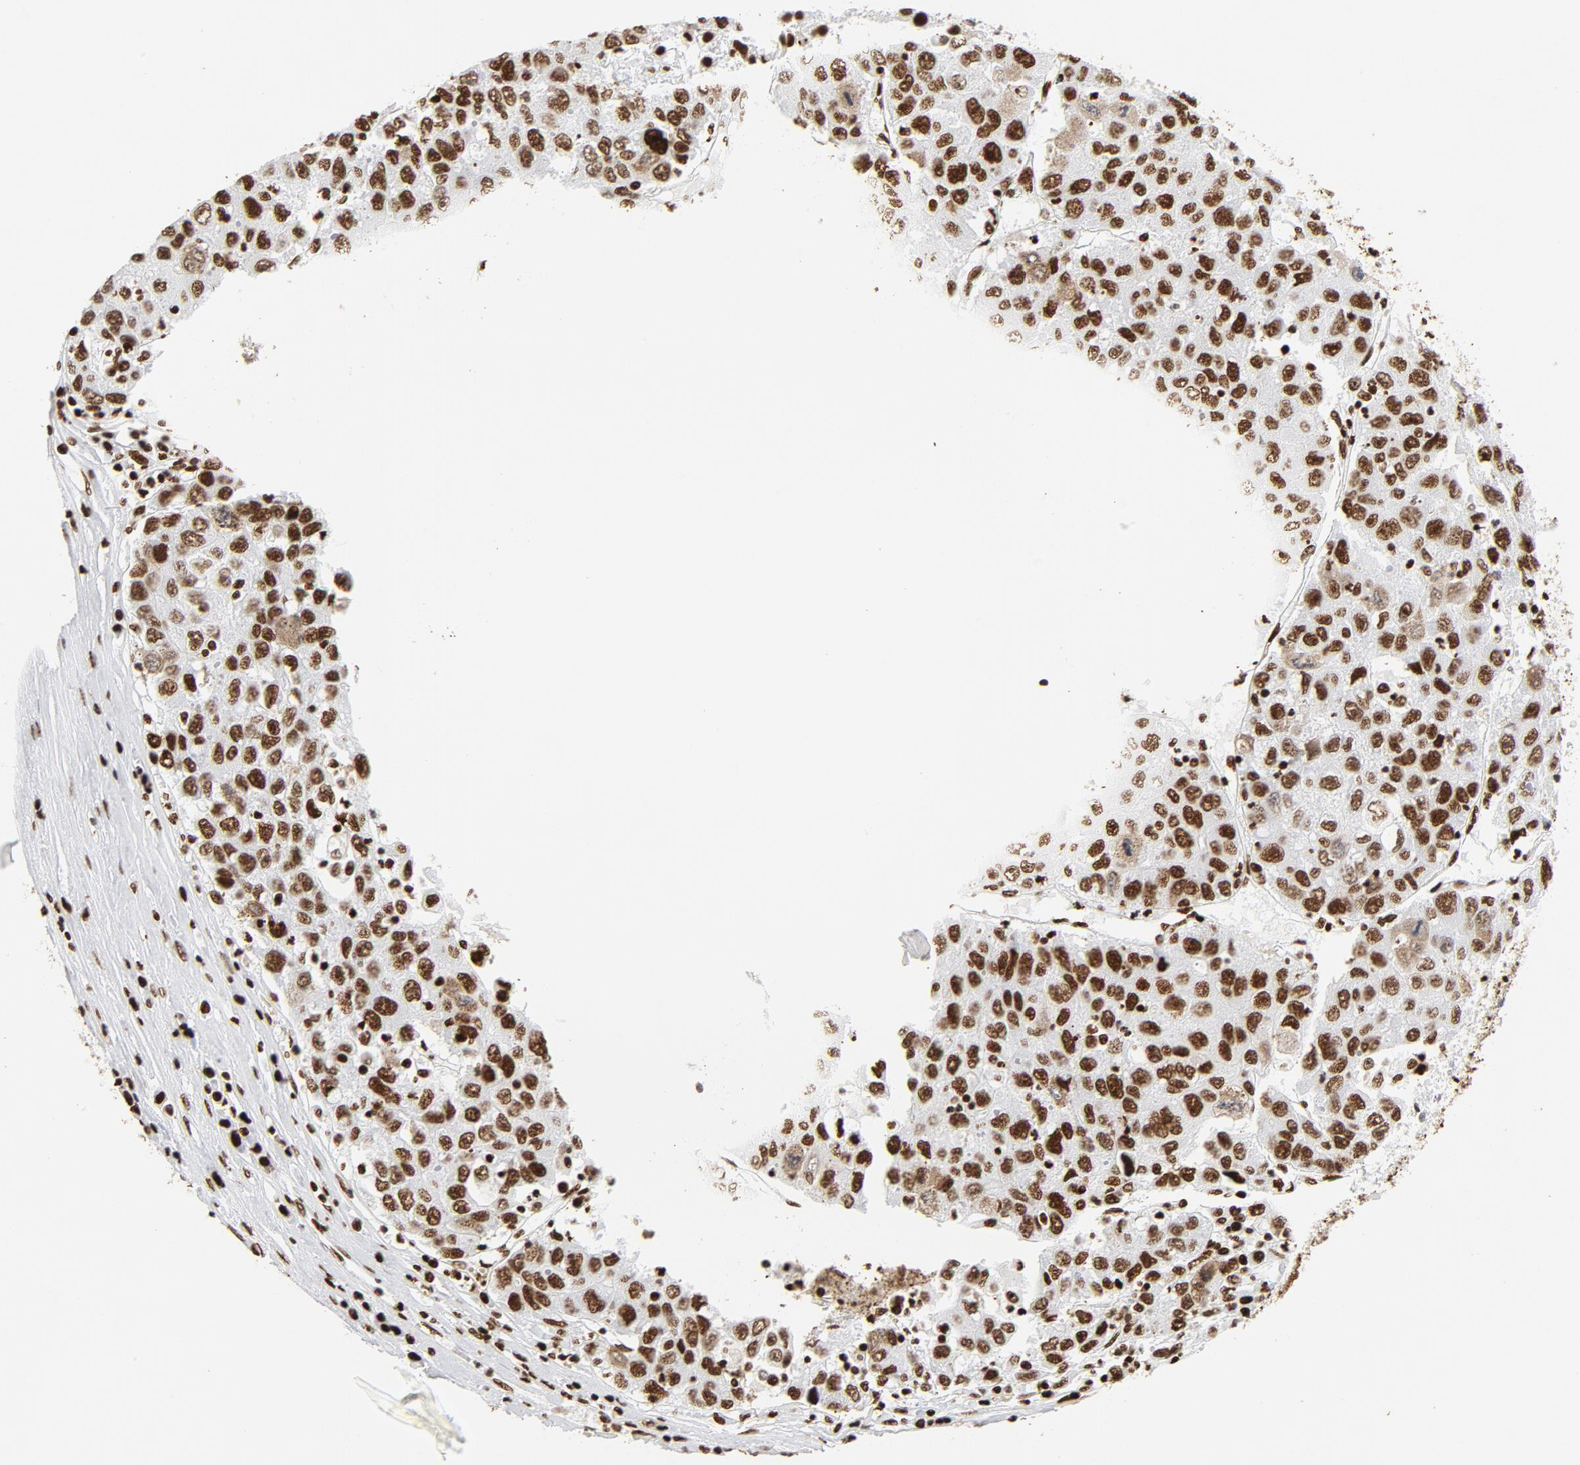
{"staining": {"intensity": "strong", "quantity": ">75%", "location": "nuclear"}, "tissue": "liver cancer", "cell_type": "Tumor cells", "image_type": "cancer", "snomed": [{"axis": "morphology", "description": "Carcinoma, Hepatocellular, NOS"}, {"axis": "topography", "description": "Liver"}], "caption": "The image reveals staining of liver cancer, revealing strong nuclear protein positivity (brown color) within tumor cells.", "gene": "XRCC6", "patient": {"sex": "male", "age": 49}}